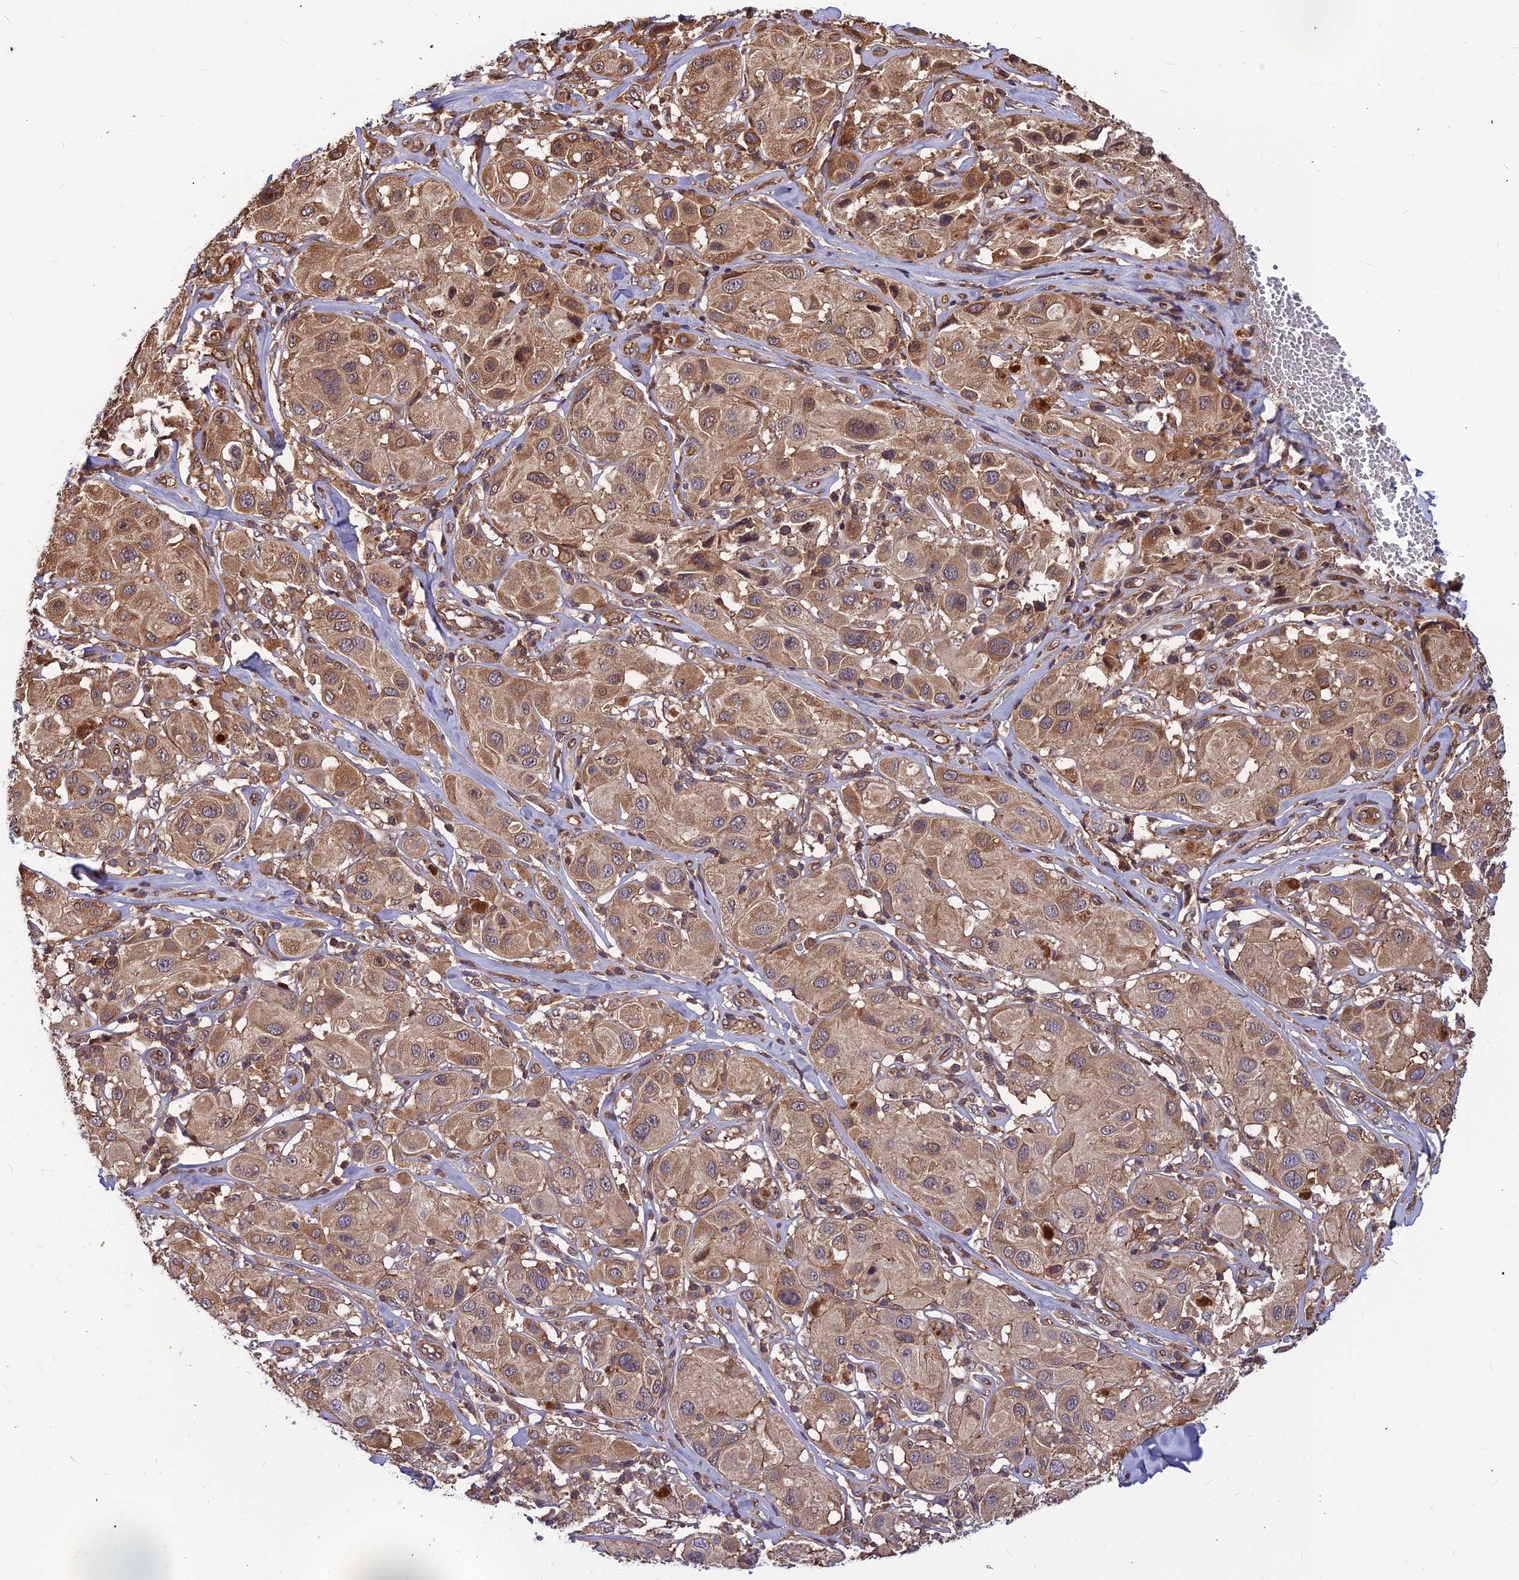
{"staining": {"intensity": "moderate", "quantity": ">75%", "location": "cytoplasmic/membranous"}, "tissue": "melanoma", "cell_type": "Tumor cells", "image_type": "cancer", "snomed": [{"axis": "morphology", "description": "Malignant melanoma, Metastatic site"}, {"axis": "topography", "description": "Skin"}], "caption": "Immunohistochemistry (IHC) photomicrograph of neoplastic tissue: malignant melanoma (metastatic site) stained using IHC shows medium levels of moderate protein expression localized specifically in the cytoplasmic/membranous of tumor cells, appearing as a cytoplasmic/membranous brown color.", "gene": "ZNF467", "patient": {"sex": "male", "age": 41}}